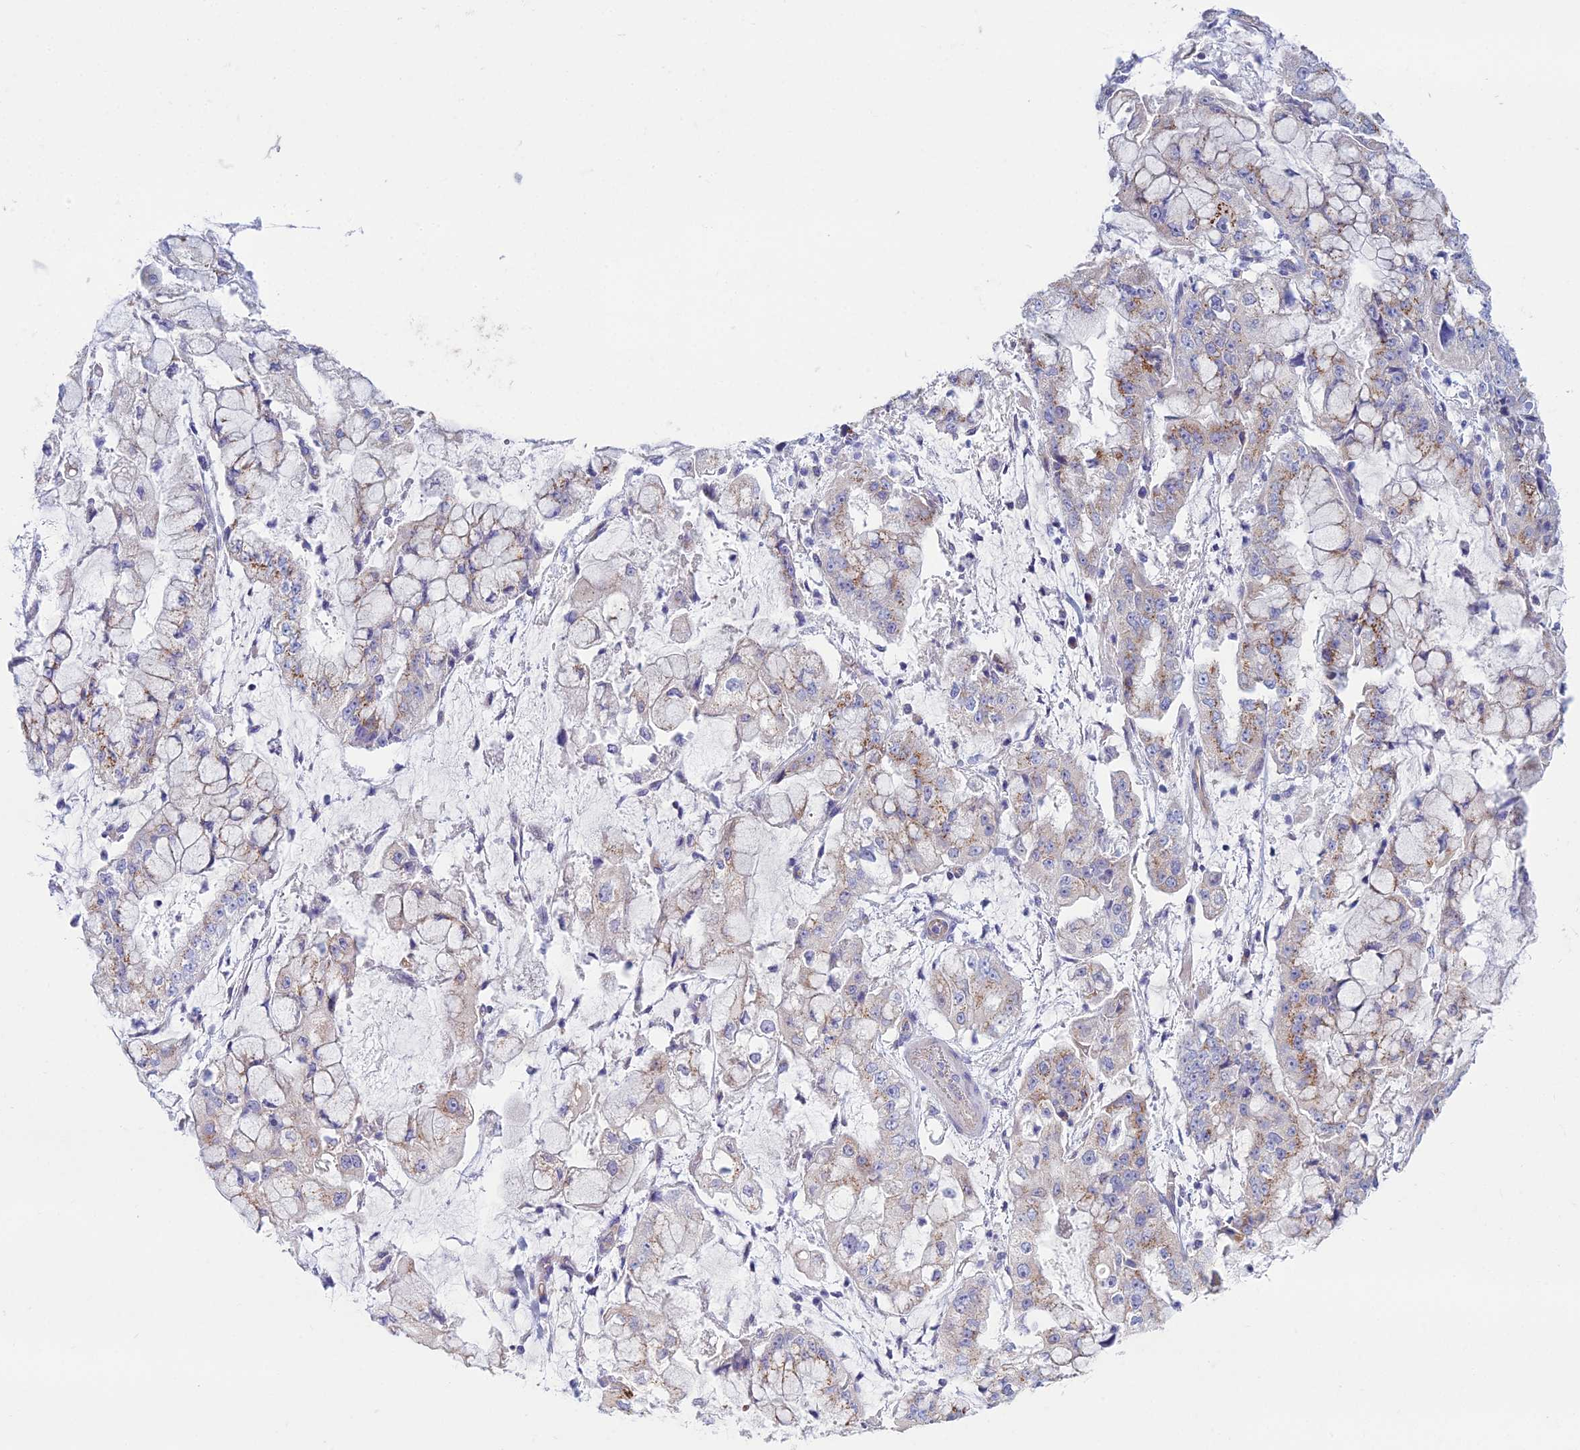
{"staining": {"intensity": "moderate", "quantity": "25%-75%", "location": "cytoplasmic/membranous"}, "tissue": "stomach cancer", "cell_type": "Tumor cells", "image_type": "cancer", "snomed": [{"axis": "morphology", "description": "Adenocarcinoma, NOS"}, {"axis": "topography", "description": "Stomach"}], "caption": "Human stomach cancer stained for a protein (brown) shows moderate cytoplasmic/membranous positive positivity in approximately 25%-75% of tumor cells.", "gene": "ZNF564", "patient": {"sex": "male", "age": 76}}